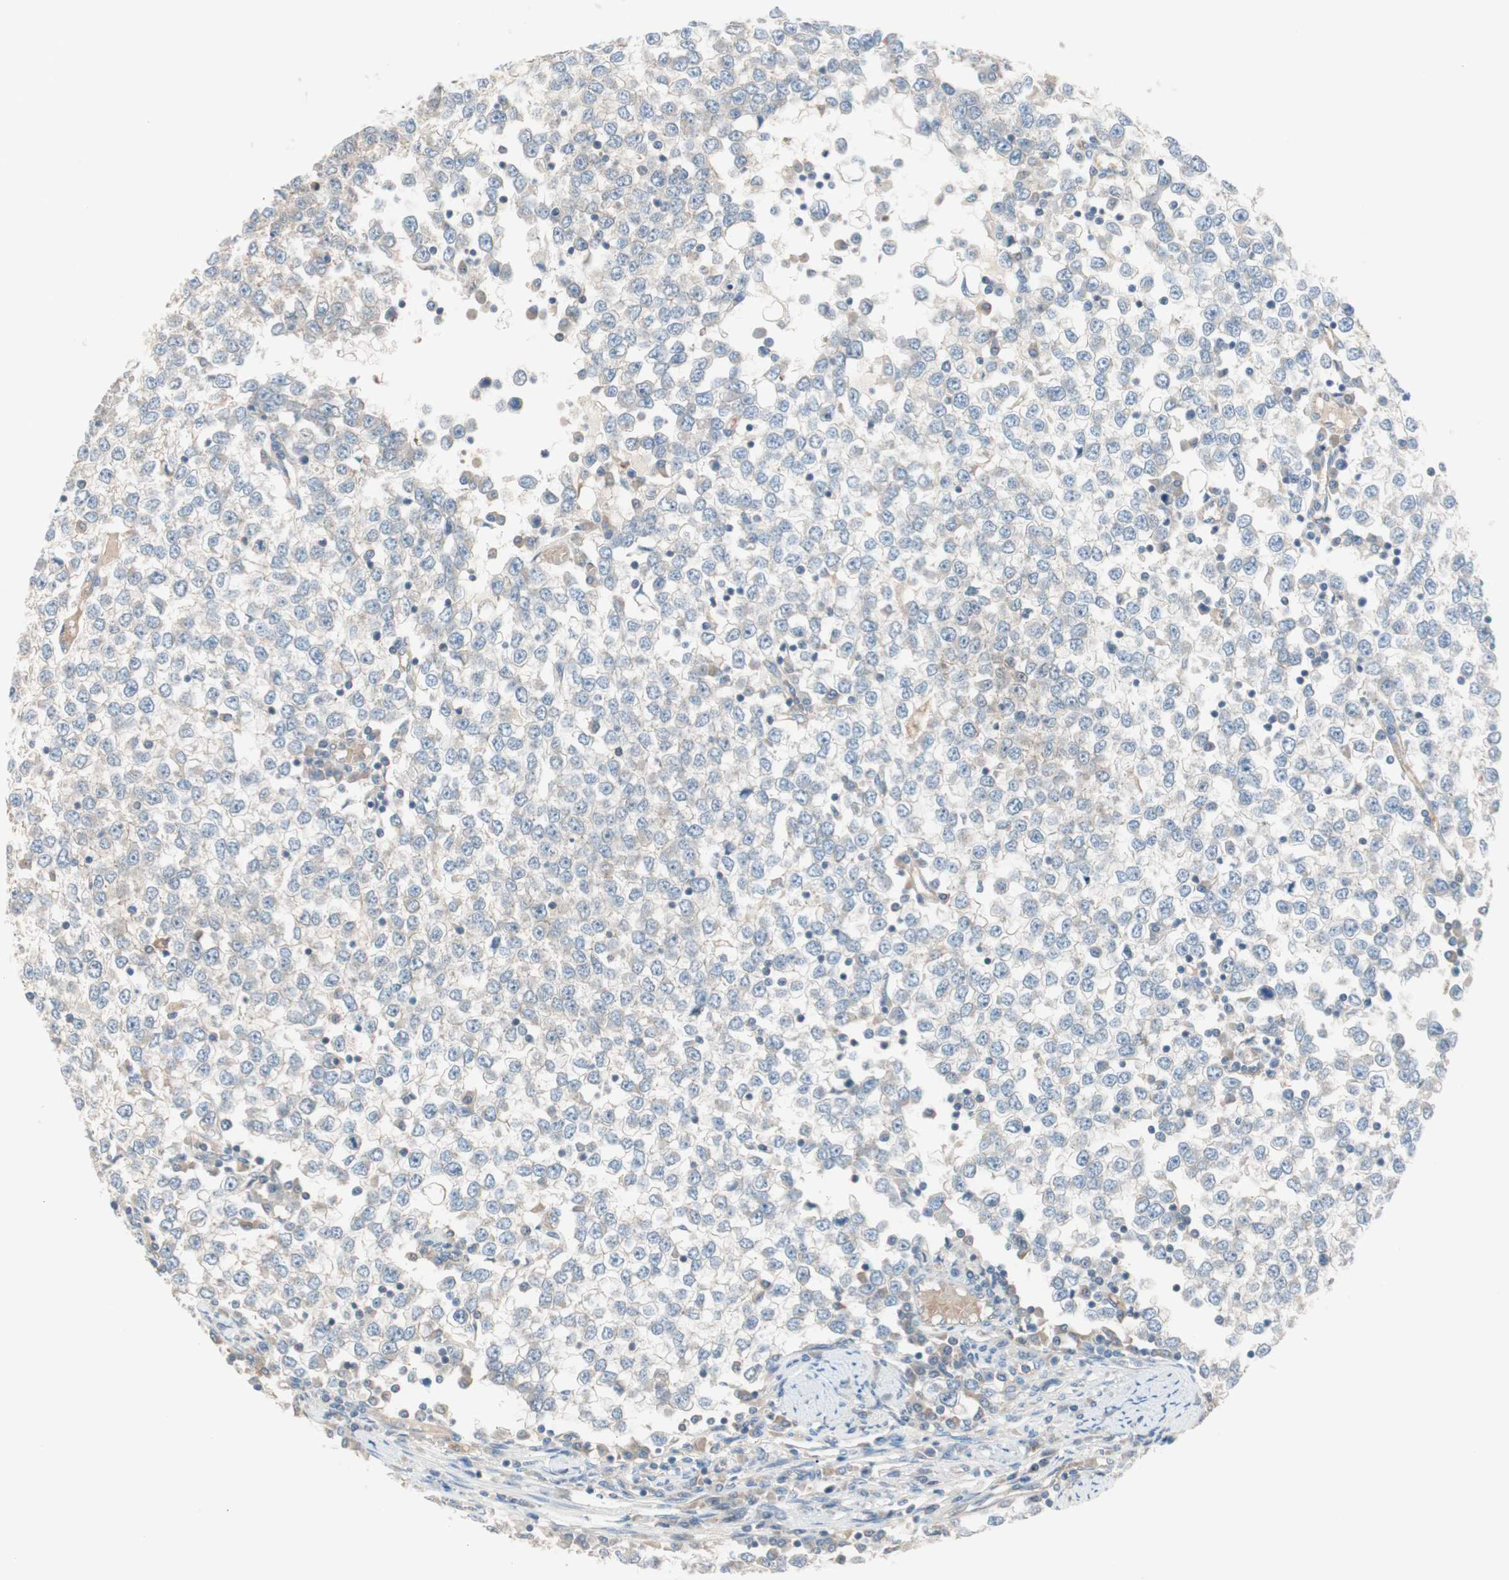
{"staining": {"intensity": "negative", "quantity": "none", "location": "none"}, "tissue": "testis cancer", "cell_type": "Tumor cells", "image_type": "cancer", "snomed": [{"axis": "morphology", "description": "Seminoma, NOS"}, {"axis": "topography", "description": "Testis"}], "caption": "A high-resolution histopathology image shows immunohistochemistry (IHC) staining of seminoma (testis), which demonstrates no significant positivity in tumor cells.", "gene": "GLUL", "patient": {"sex": "male", "age": 65}}